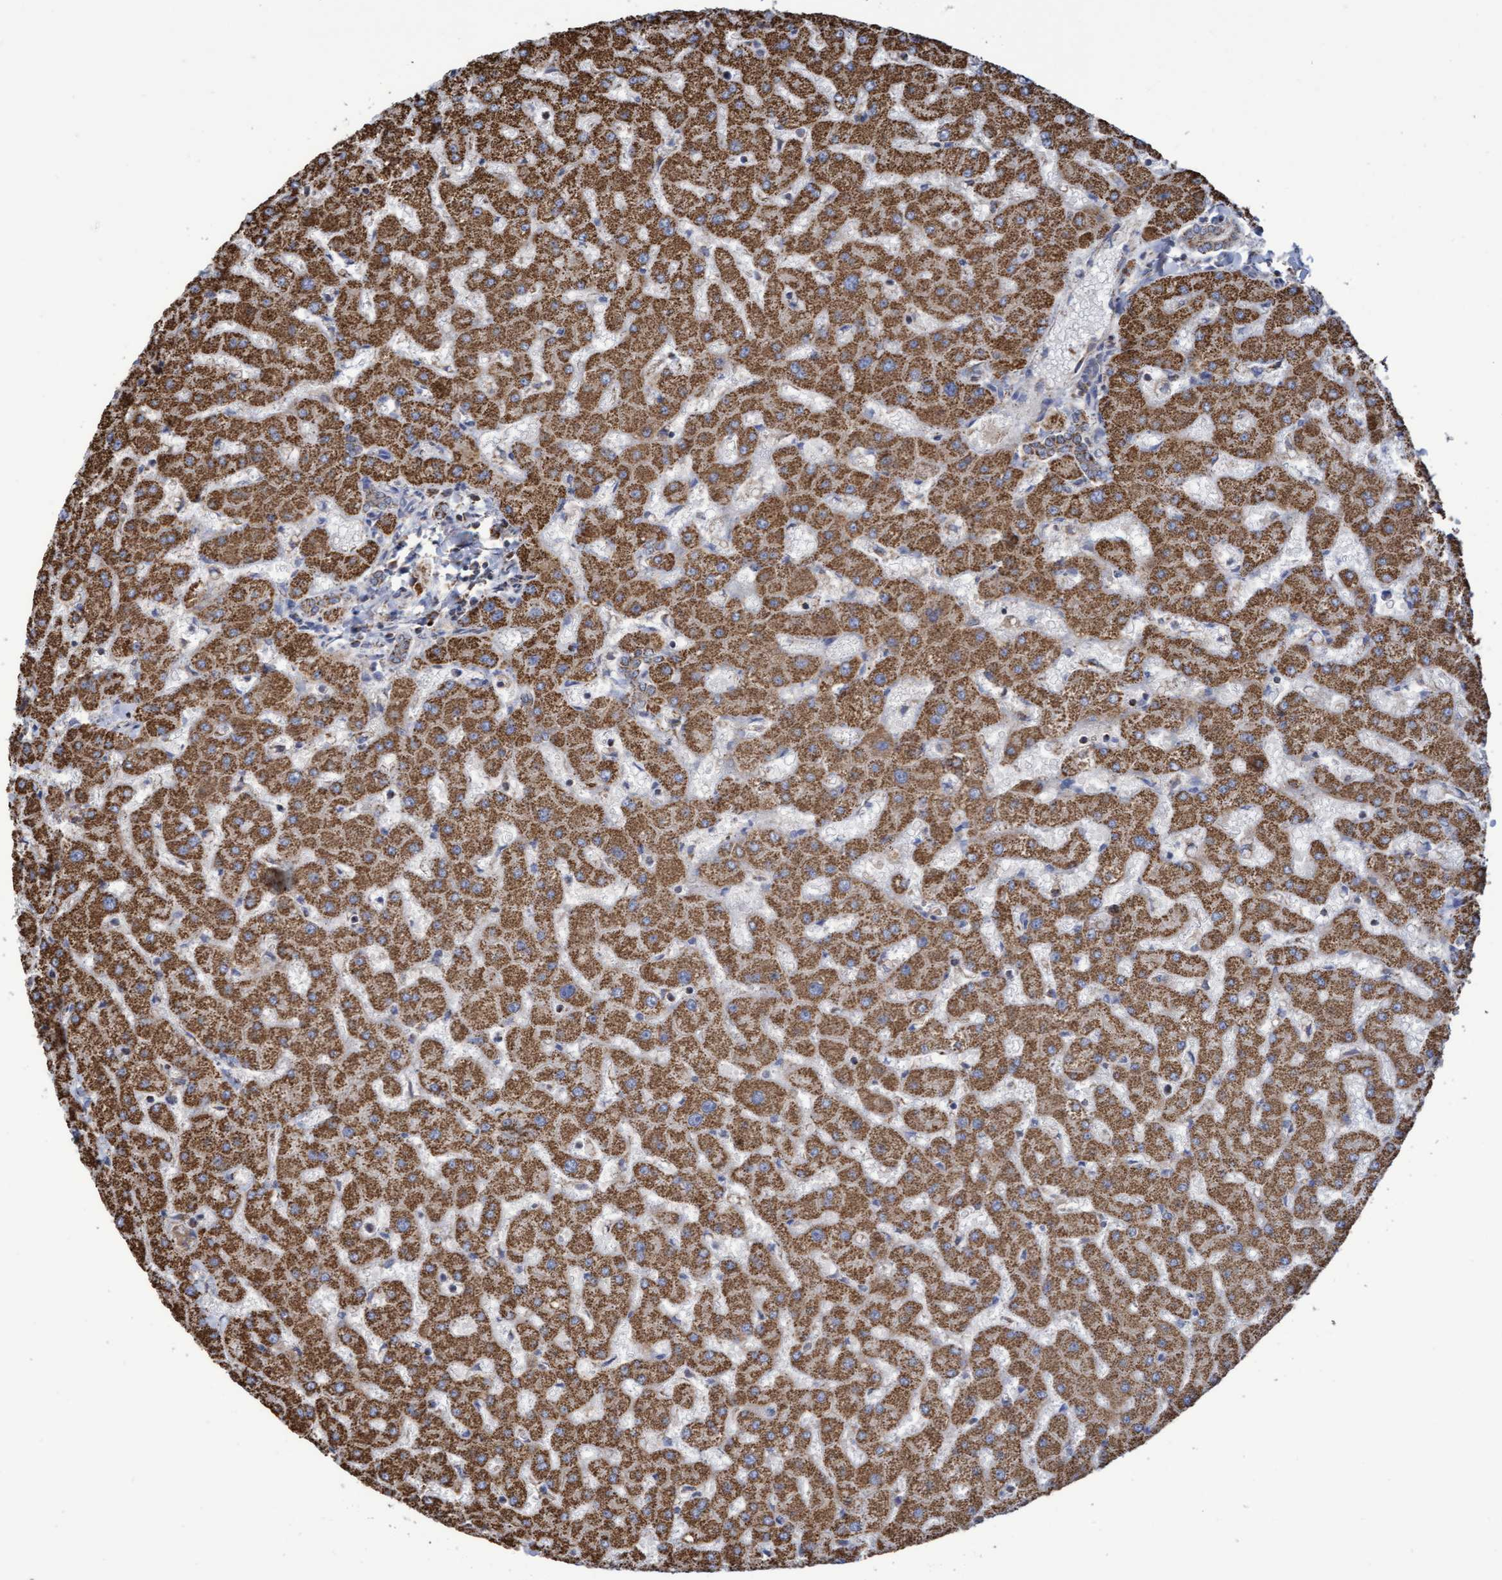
{"staining": {"intensity": "moderate", "quantity": "<25%", "location": "cytoplasmic/membranous"}, "tissue": "liver", "cell_type": "Cholangiocytes", "image_type": "normal", "snomed": [{"axis": "morphology", "description": "Normal tissue, NOS"}, {"axis": "topography", "description": "Liver"}], "caption": "A histopathology image showing moderate cytoplasmic/membranous staining in about <25% of cholangiocytes in unremarkable liver, as visualized by brown immunohistochemical staining.", "gene": "COBL", "patient": {"sex": "female", "age": 63}}